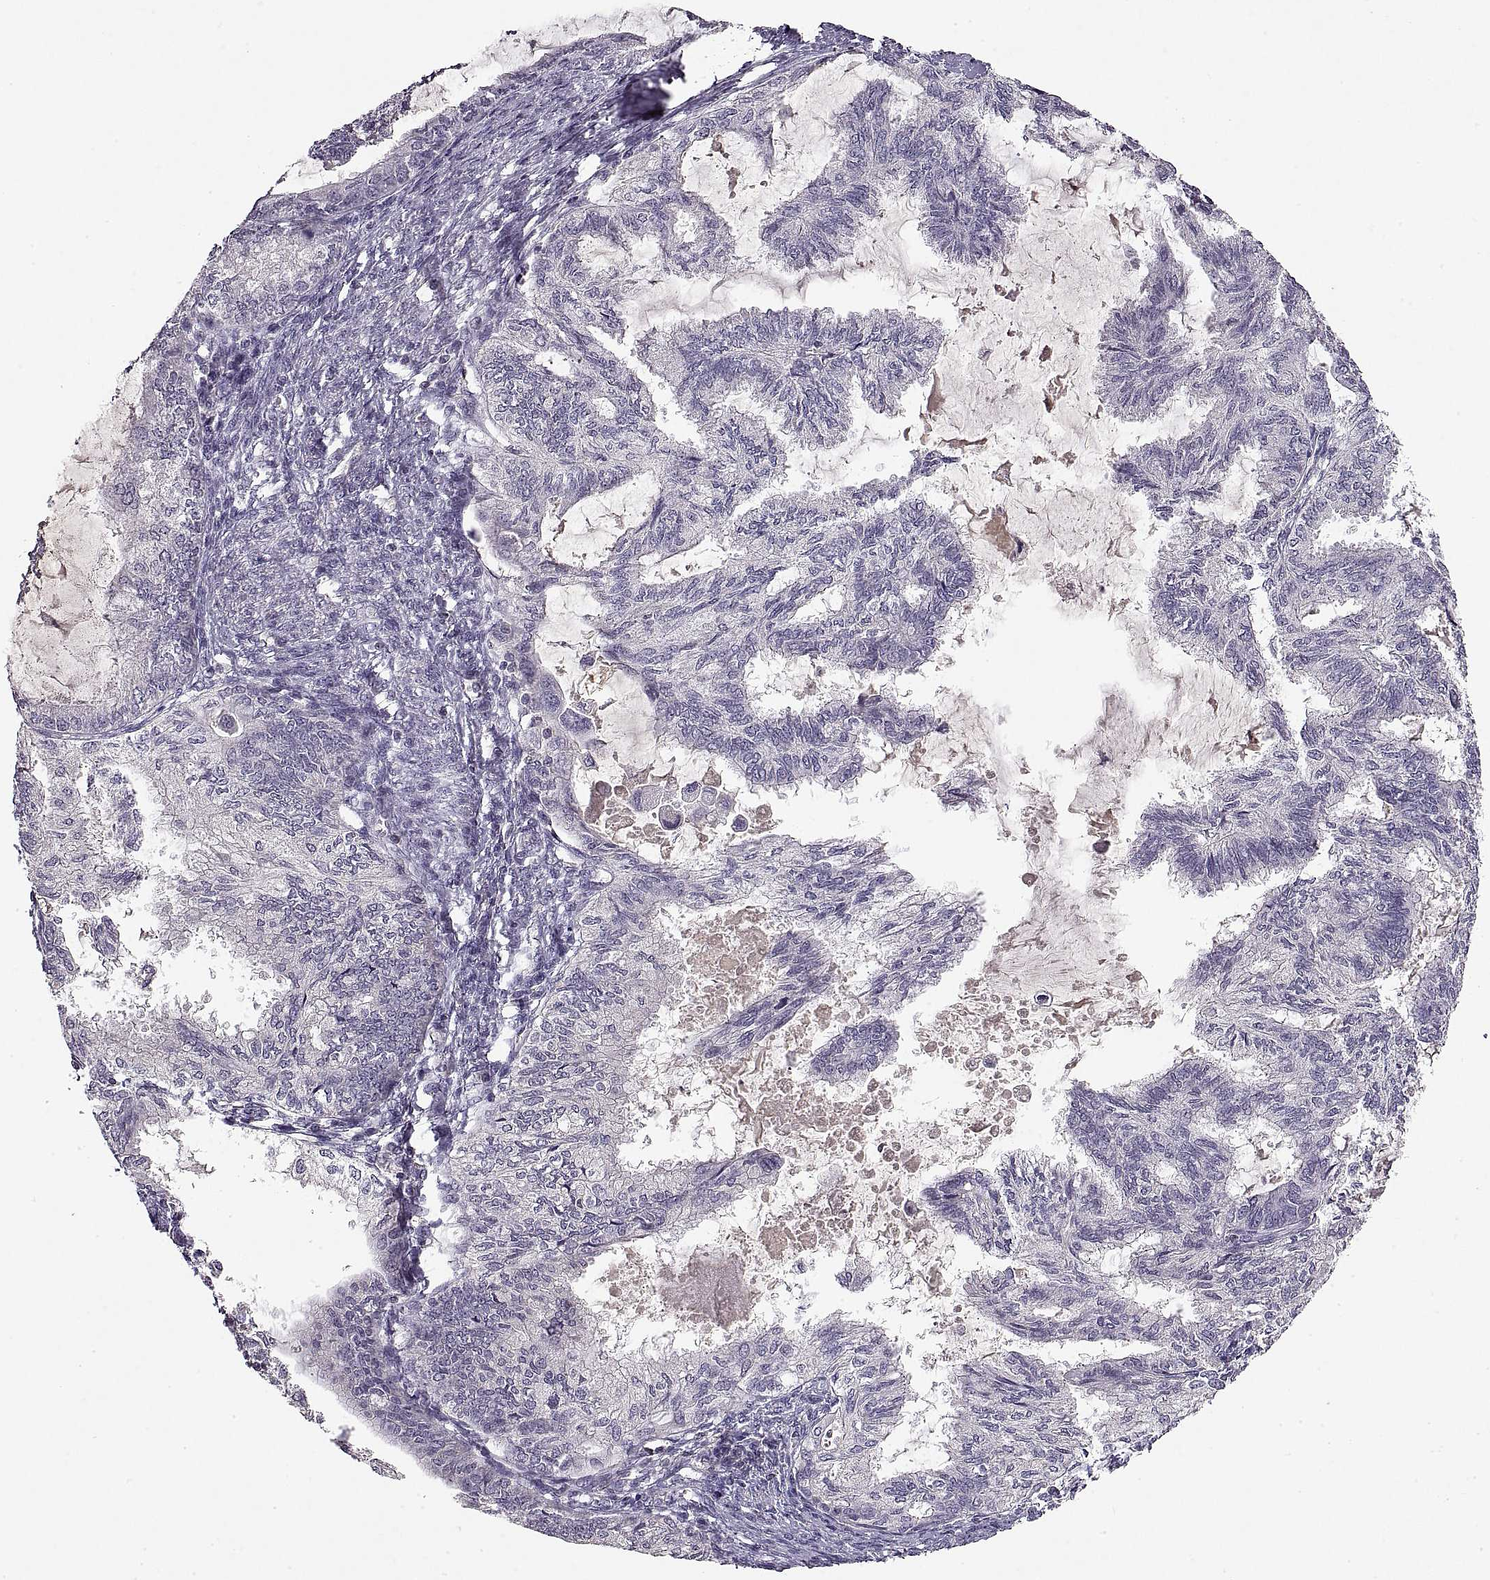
{"staining": {"intensity": "negative", "quantity": "none", "location": "none"}, "tissue": "endometrial cancer", "cell_type": "Tumor cells", "image_type": "cancer", "snomed": [{"axis": "morphology", "description": "Adenocarcinoma, NOS"}, {"axis": "topography", "description": "Endometrium"}], "caption": "Immunohistochemistry of human endometrial cancer shows no expression in tumor cells.", "gene": "ADAM11", "patient": {"sex": "female", "age": 86}}